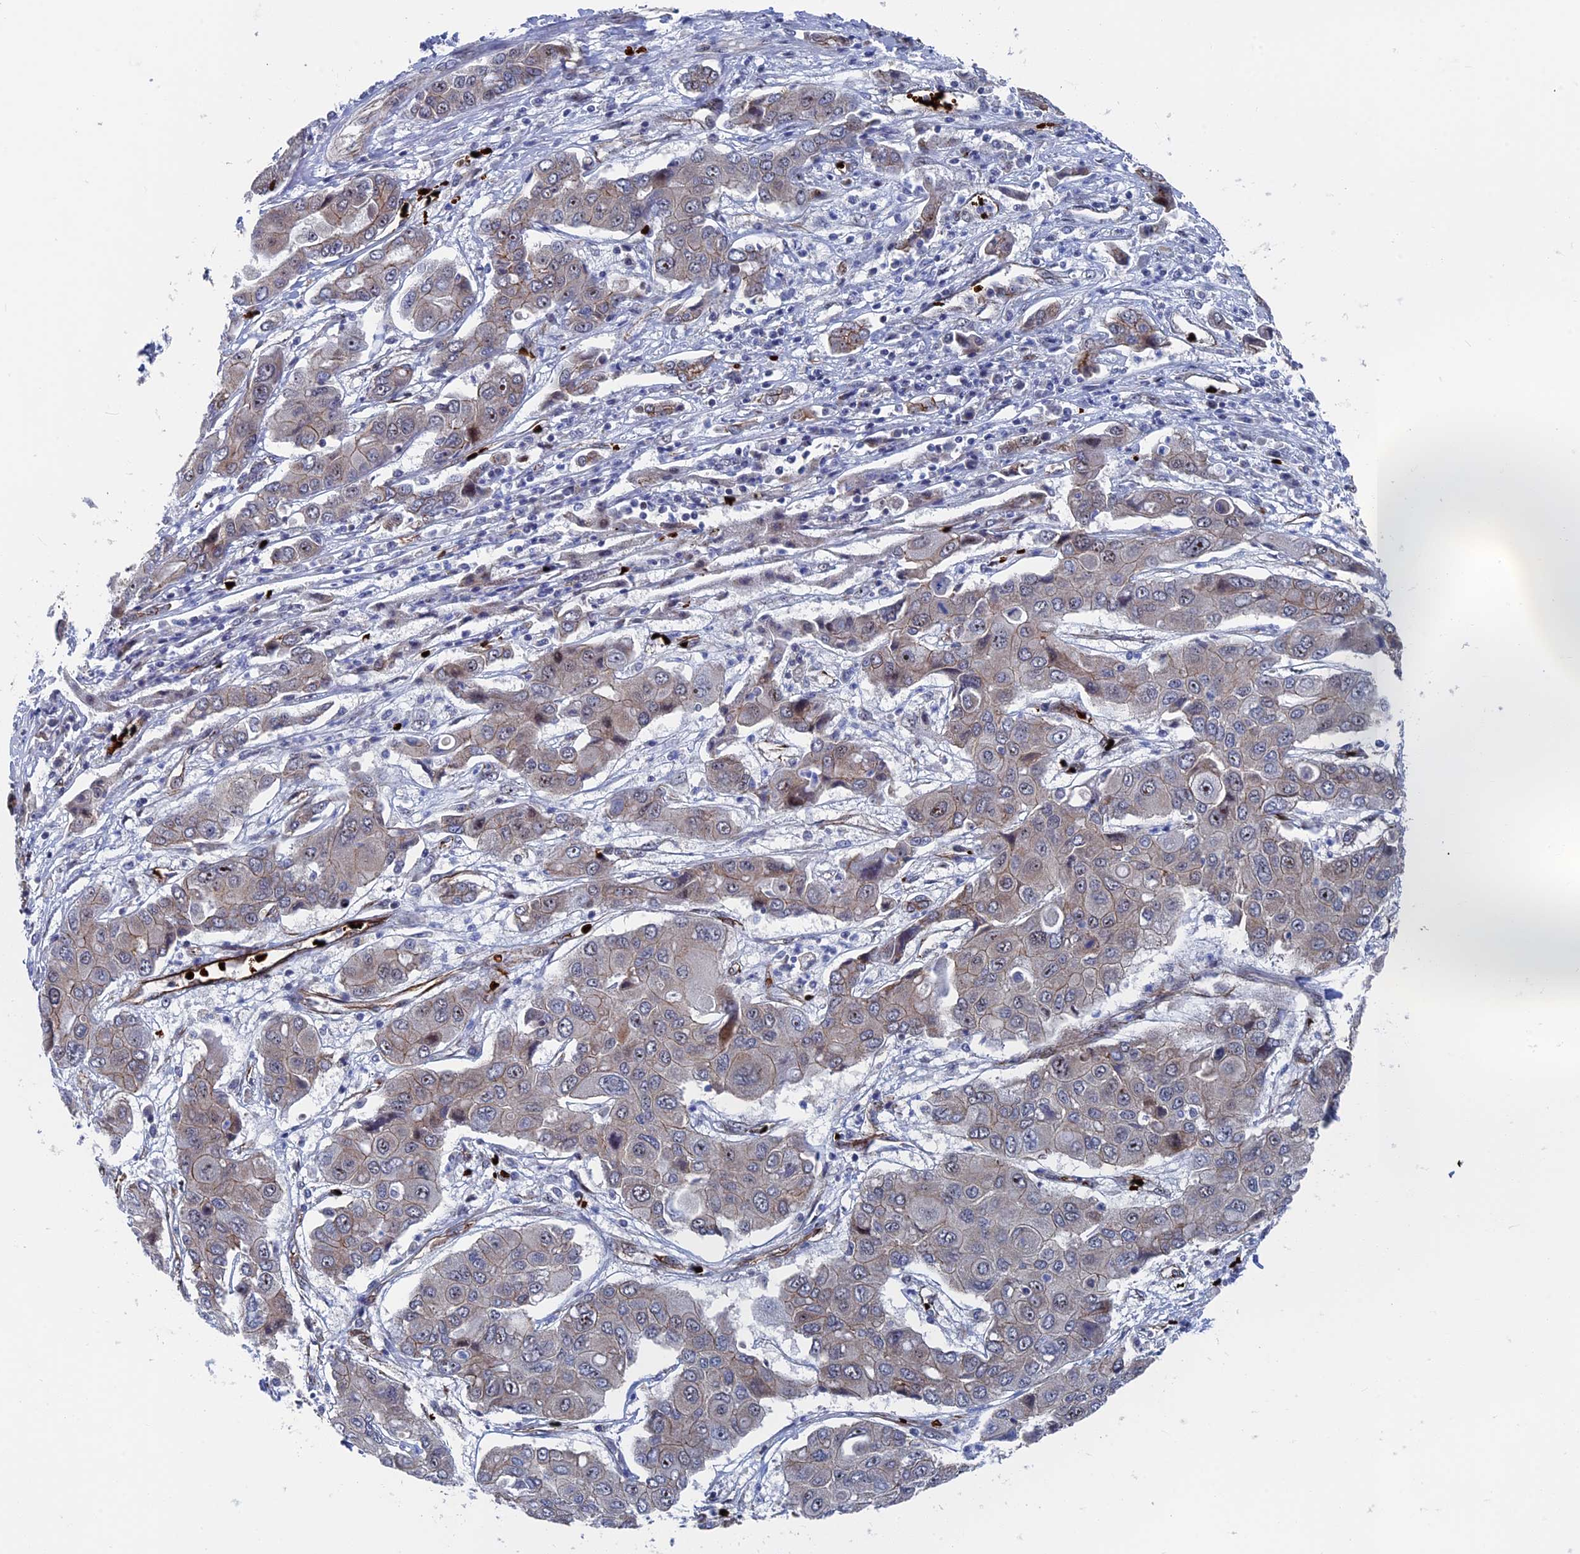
{"staining": {"intensity": "weak", "quantity": "<25%", "location": "cytoplasmic/membranous"}, "tissue": "liver cancer", "cell_type": "Tumor cells", "image_type": "cancer", "snomed": [{"axis": "morphology", "description": "Cholangiocarcinoma"}, {"axis": "topography", "description": "Liver"}], "caption": "IHC of cholangiocarcinoma (liver) reveals no staining in tumor cells. Nuclei are stained in blue.", "gene": "EXOSC9", "patient": {"sex": "male", "age": 67}}